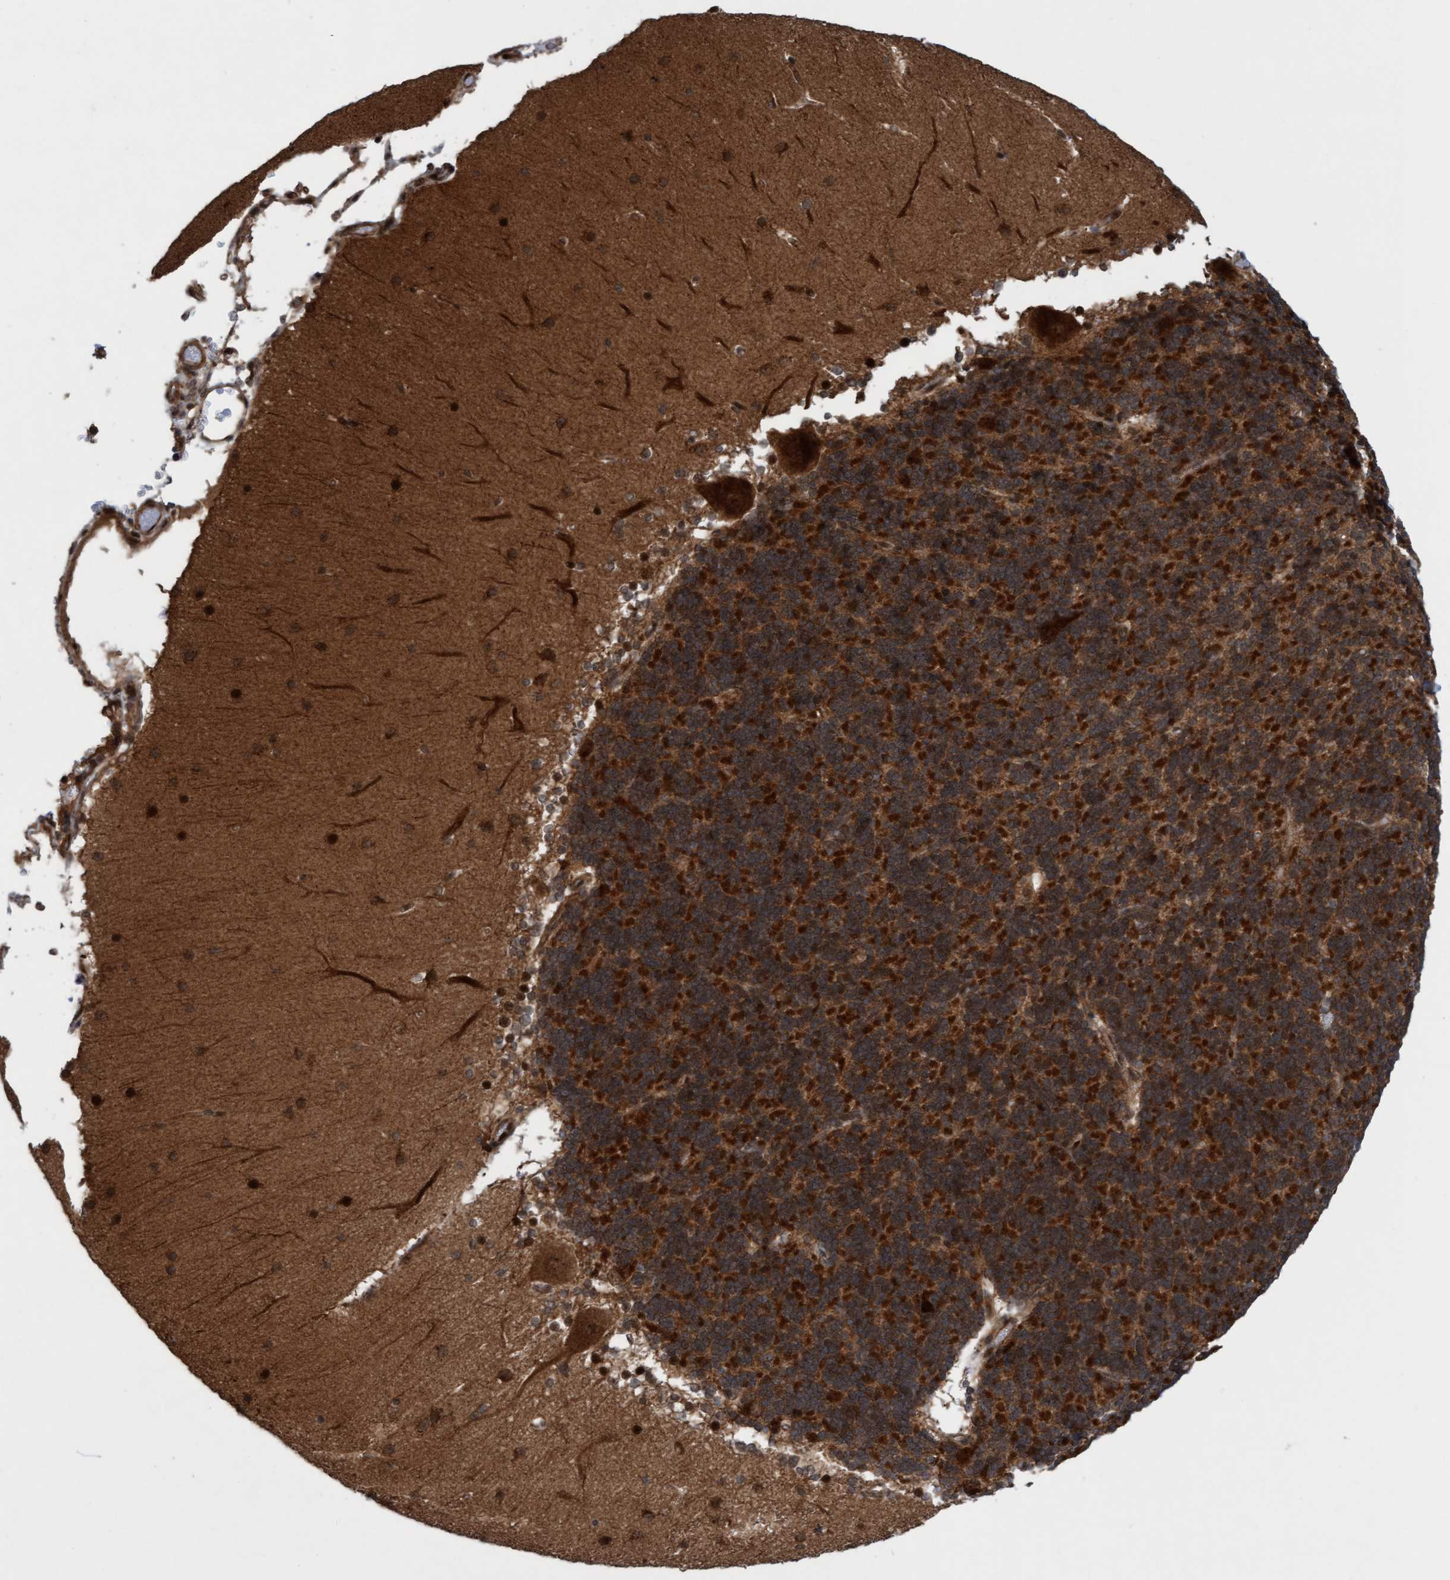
{"staining": {"intensity": "strong", "quantity": ">75%", "location": "cytoplasmic/membranous"}, "tissue": "cerebellum", "cell_type": "Cells in granular layer", "image_type": "normal", "snomed": [{"axis": "morphology", "description": "Normal tissue, NOS"}, {"axis": "topography", "description": "Cerebellum"}], "caption": "A histopathology image showing strong cytoplasmic/membranous positivity in approximately >75% of cells in granular layer in benign cerebellum, as visualized by brown immunohistochemical staining.", "gene": "ITFG1", "patient": {"sex": "female", "age": 19}}